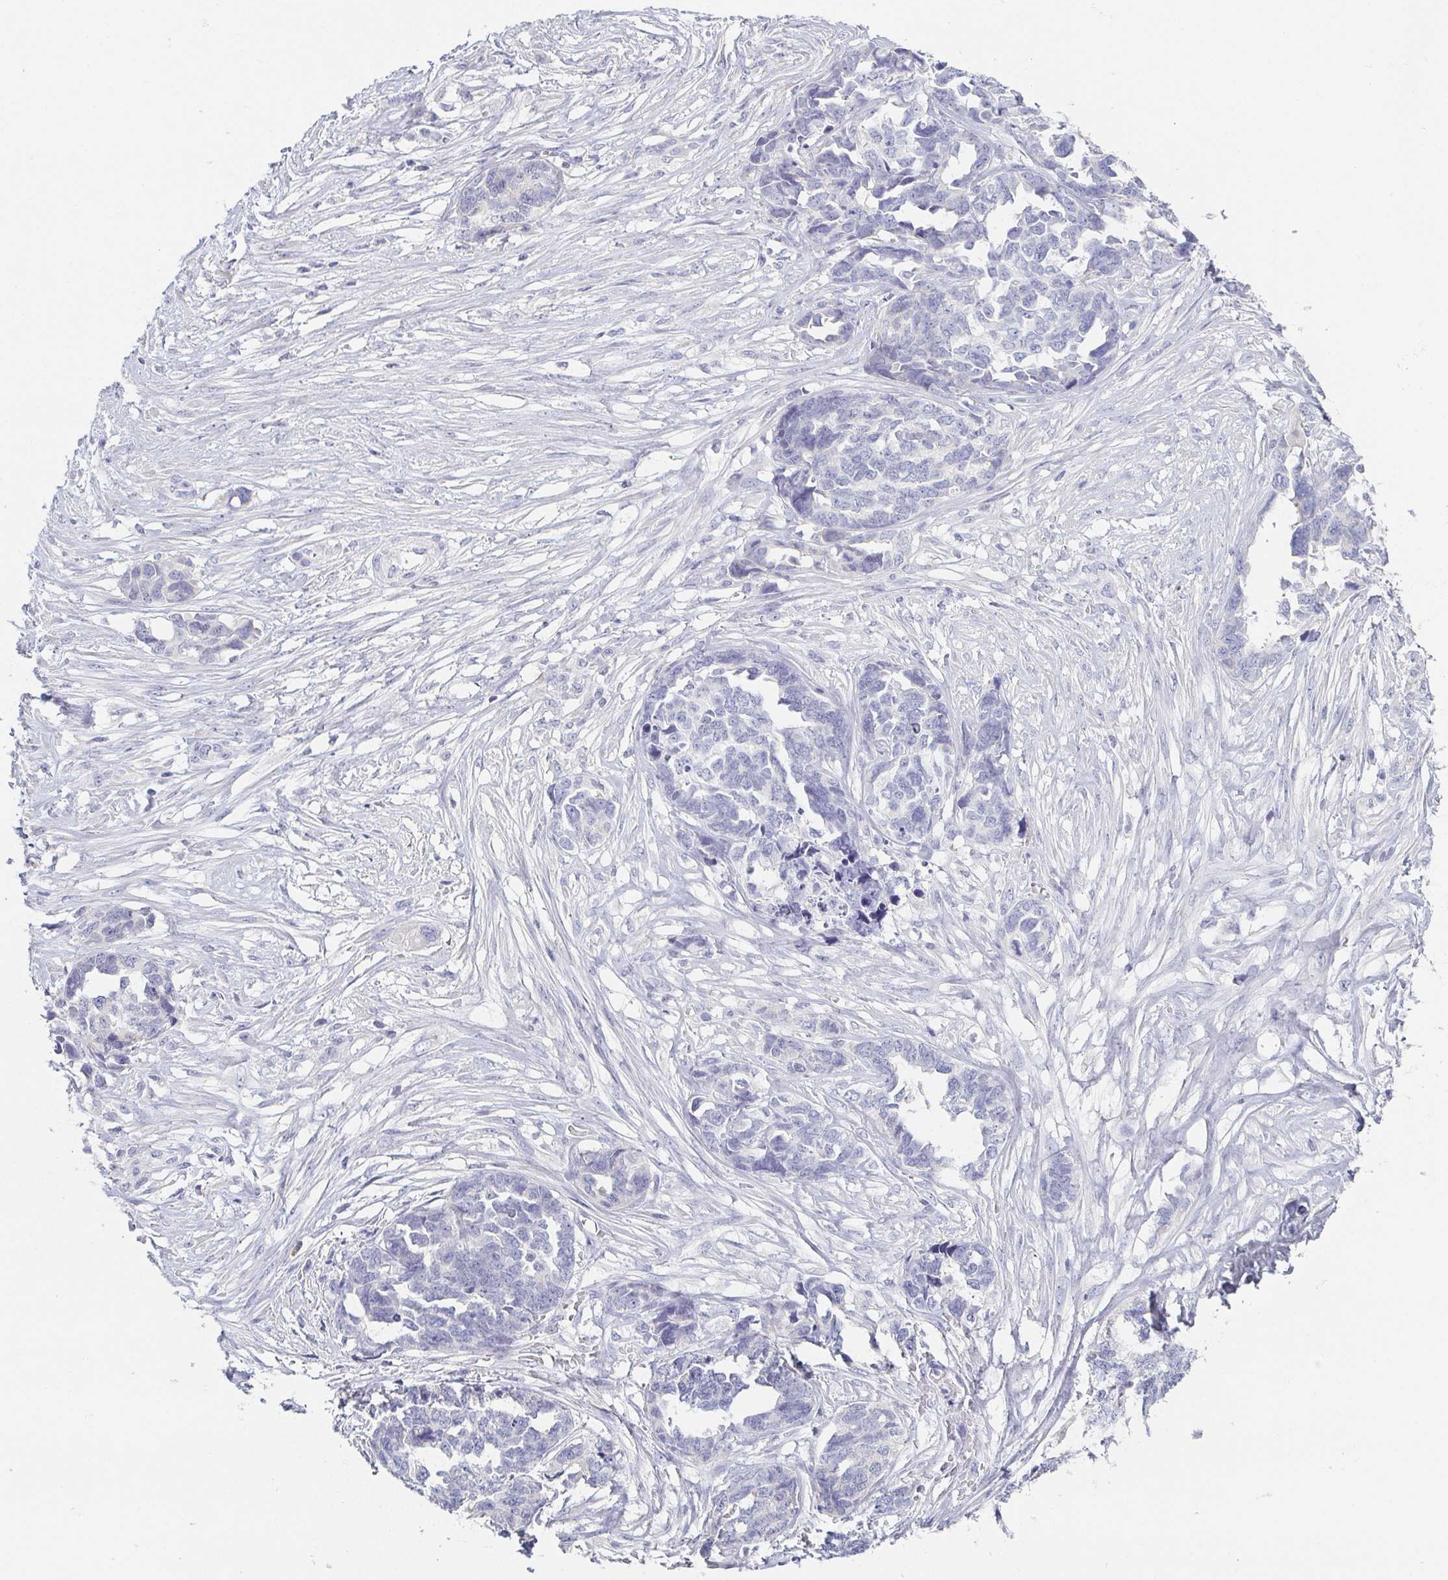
{"staining": {"intensity": "negative", "quantity": "none", "location": "none"}, "tissue": "ovarian cancer", "cell_type": "Tumor cells", "image_type": "cancer", "snomed": [{"axis": "morphology", "description": "Cystadenocarcinoma, serous, NOS"}, {"axis": "topography", "description": "Ovary"}], "caption": "The IHC histopathology image has no significant staining in tumor cells of ovarian cancer (serous cystadenocarcinoma) tissue.", "gene": "PRR27", "patient": {"sex": "female", "age": 69}}